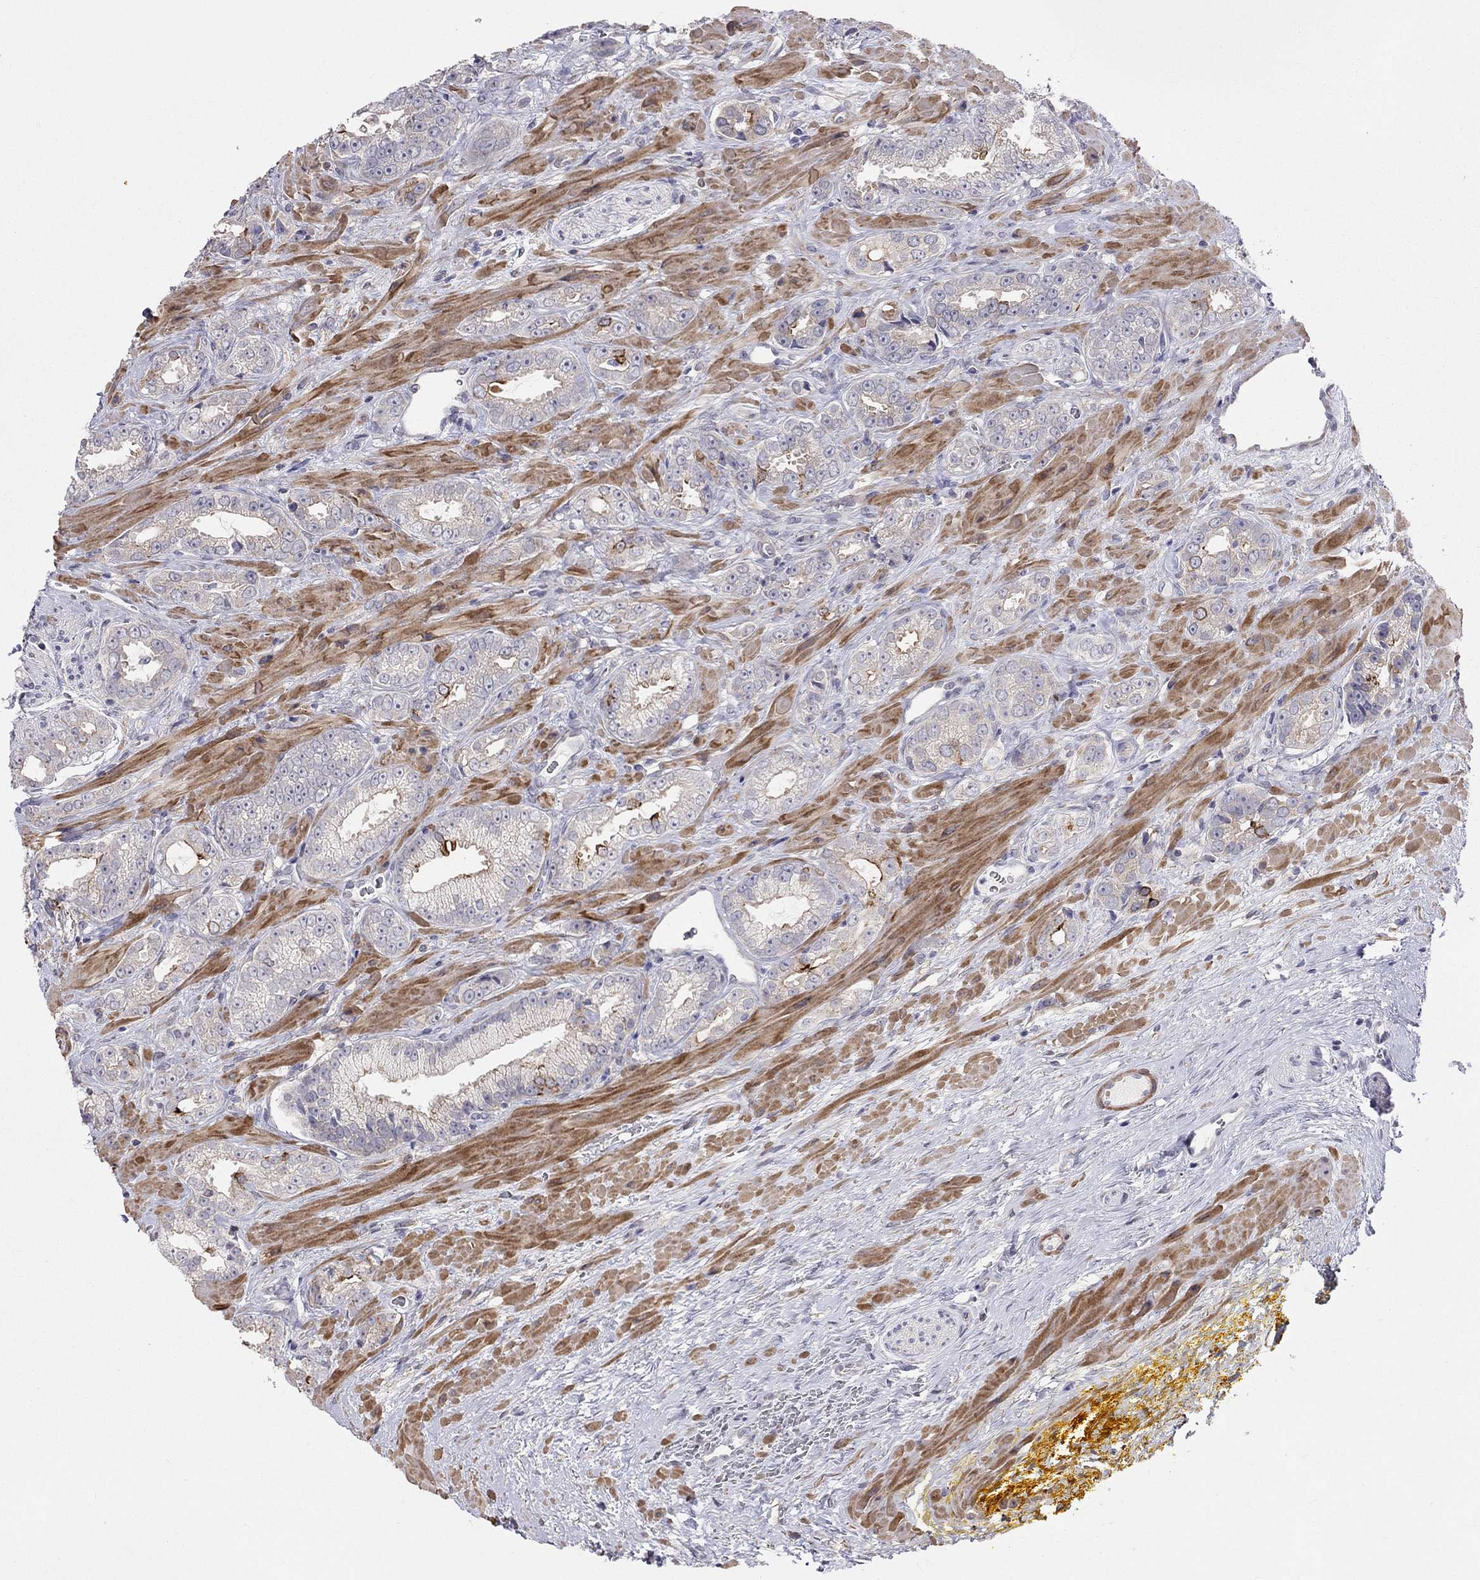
{"staining": {"intensity": "strong", "quantity": "<25%", "location": "cytoplasmic/membranous"}, "tissue": "prostate cancer", "cell_type": "Tumor cells", "image_type": "cancer", "snomed": [{"axis": "morphology", "description": "Adenocarcinoma, NOS"}, {"axis": "topography", "description": "Prostate"}], "caption": "Immunohistochemistry photomicrograph of prostate cancer (adenocarcinoma) stained for a protein (brown), which exhibits medium levels of strong cytoplasmic/membranous staining in approximately <25% of tumor cells.", "gene": "SYTL2", "patient": {"sex": "male", "age": 67}}